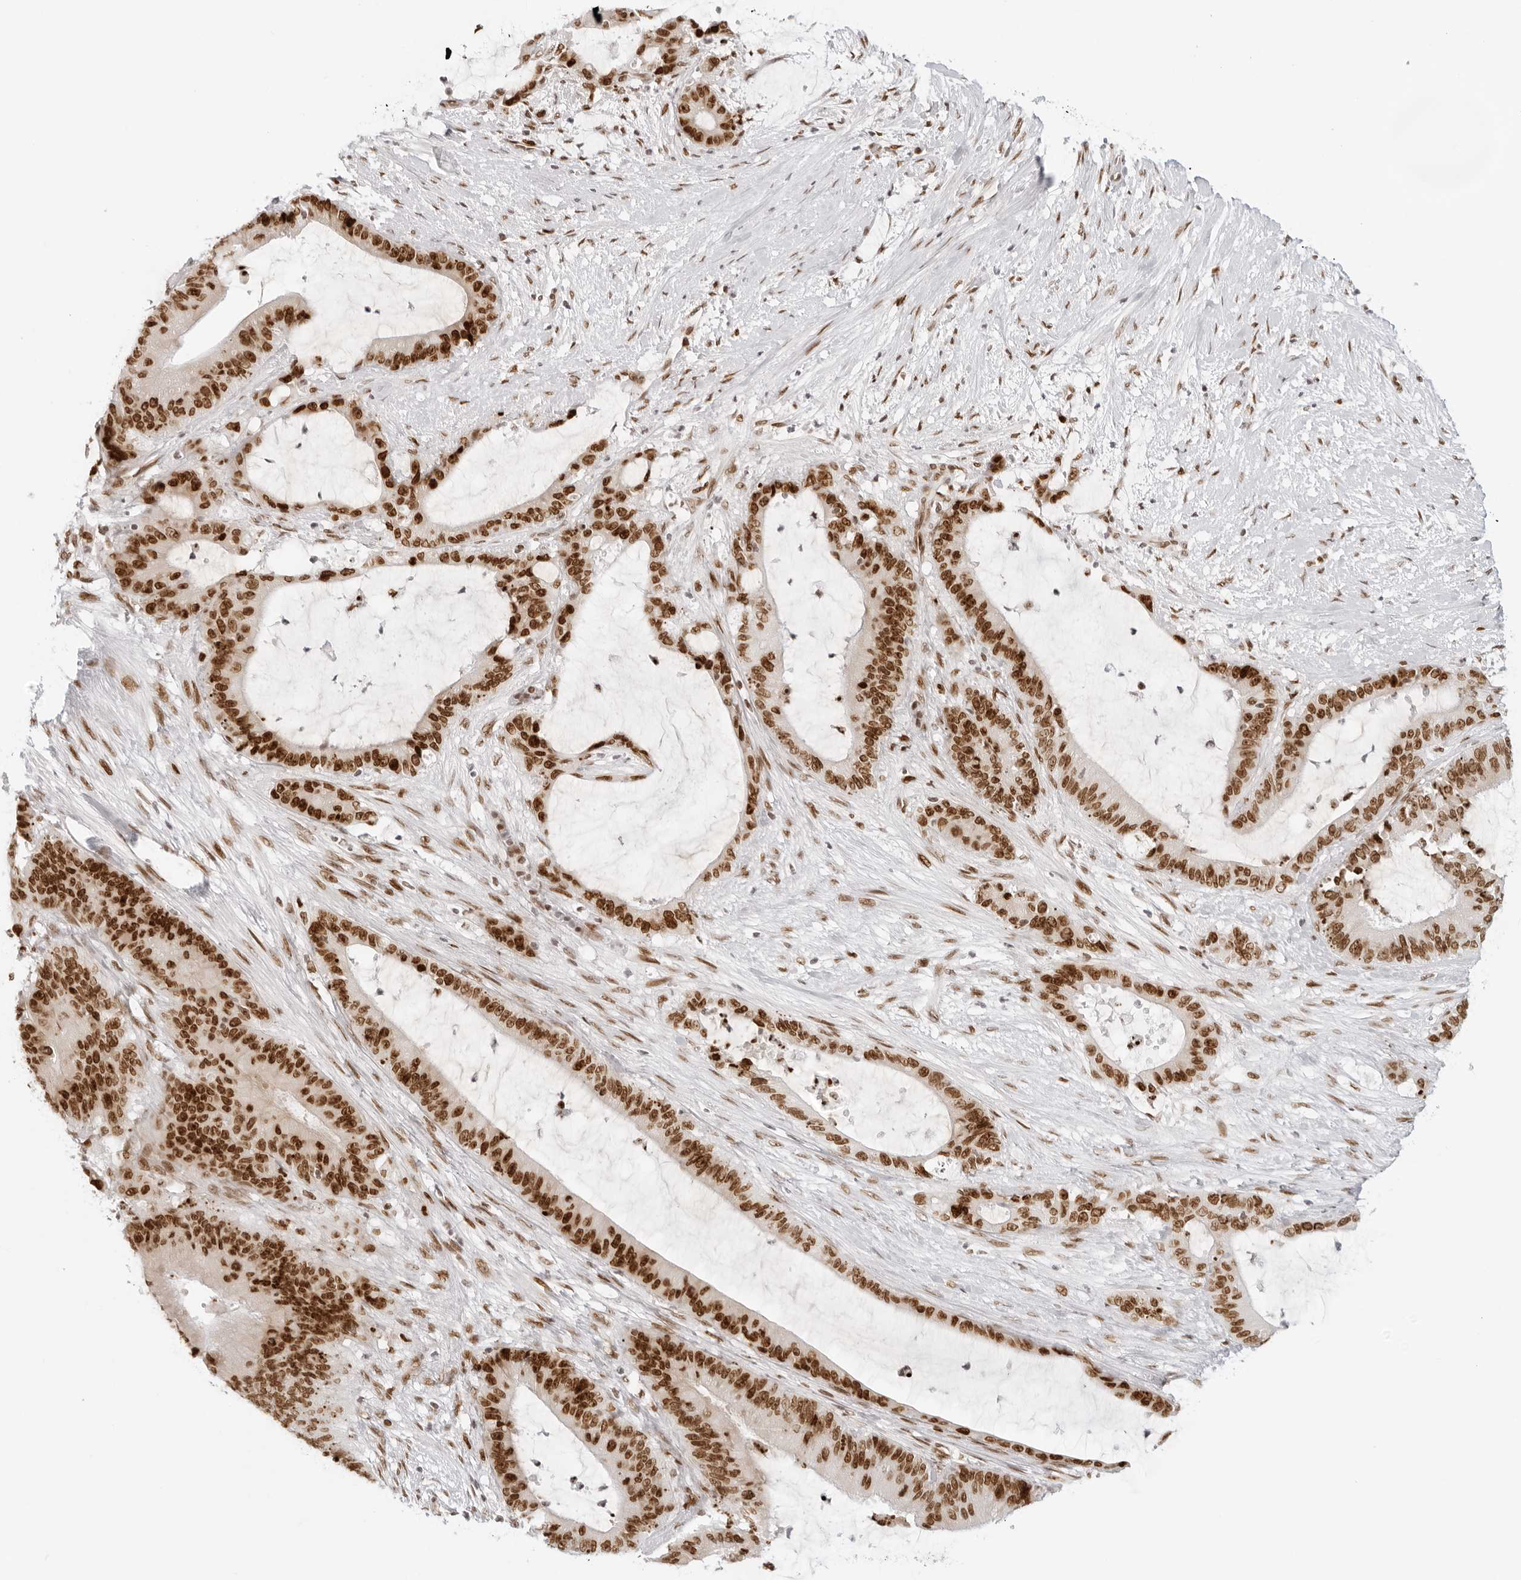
{"staining": {"intensity": "strong", "quantity": ">75%", "location": "nuclear"}, "tissue": "liver cancer", "cell_type": "Tumor cells", "image_type": "cancer", "snomed": [{"axis": "morphology", "description": "Cholangiocarcinoma"}, {"axis": "topography", "description": "Liver"}], "caption": "This is an image of IHC staining of liver cholangiocarcinoma, which shows strong staining in the nuclear of tumor cells.", "gene": "RCC1", "patient": {"sex": "female", "age": 73}}